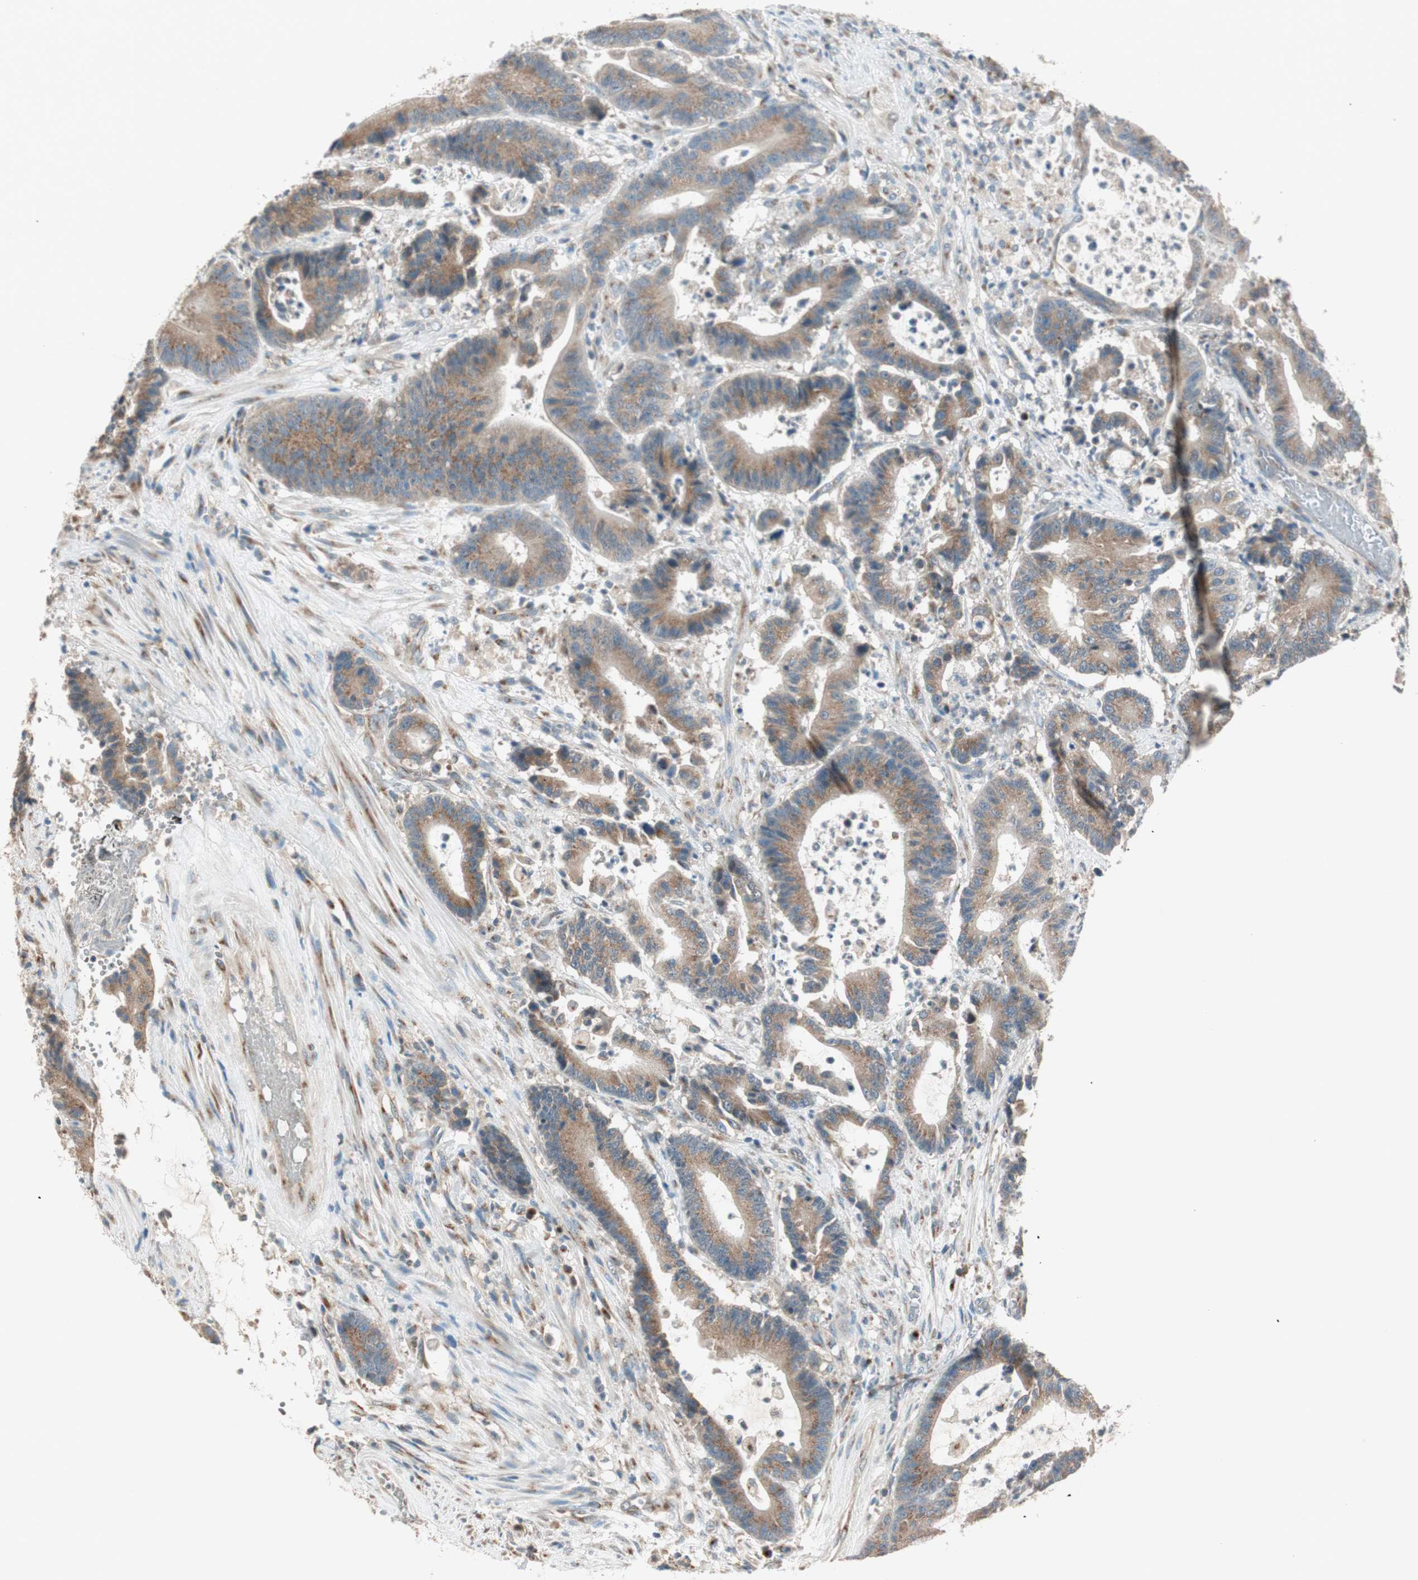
{"staining": {"intensity": "moderate", "quantity": ">75%", "location": "cytoplasmic/membranous"}, "tissue": "colorectal cancer", "cell_type": "Tumor cells", "image_type": "cancer", "snomed": [{"axis": "morphology", "description": "Adenocarcinoma, NOS"}, {"axis": "topography", "description": "Colon"}], "caption": "The immunohistochemical stain labels moderate cytoplasmic/membranous positivity in tumor cells of adenocarcinoma (colorectal) tissue.", "gene": "SEC16A", "patient": {"sex": "female", "age": 84}}